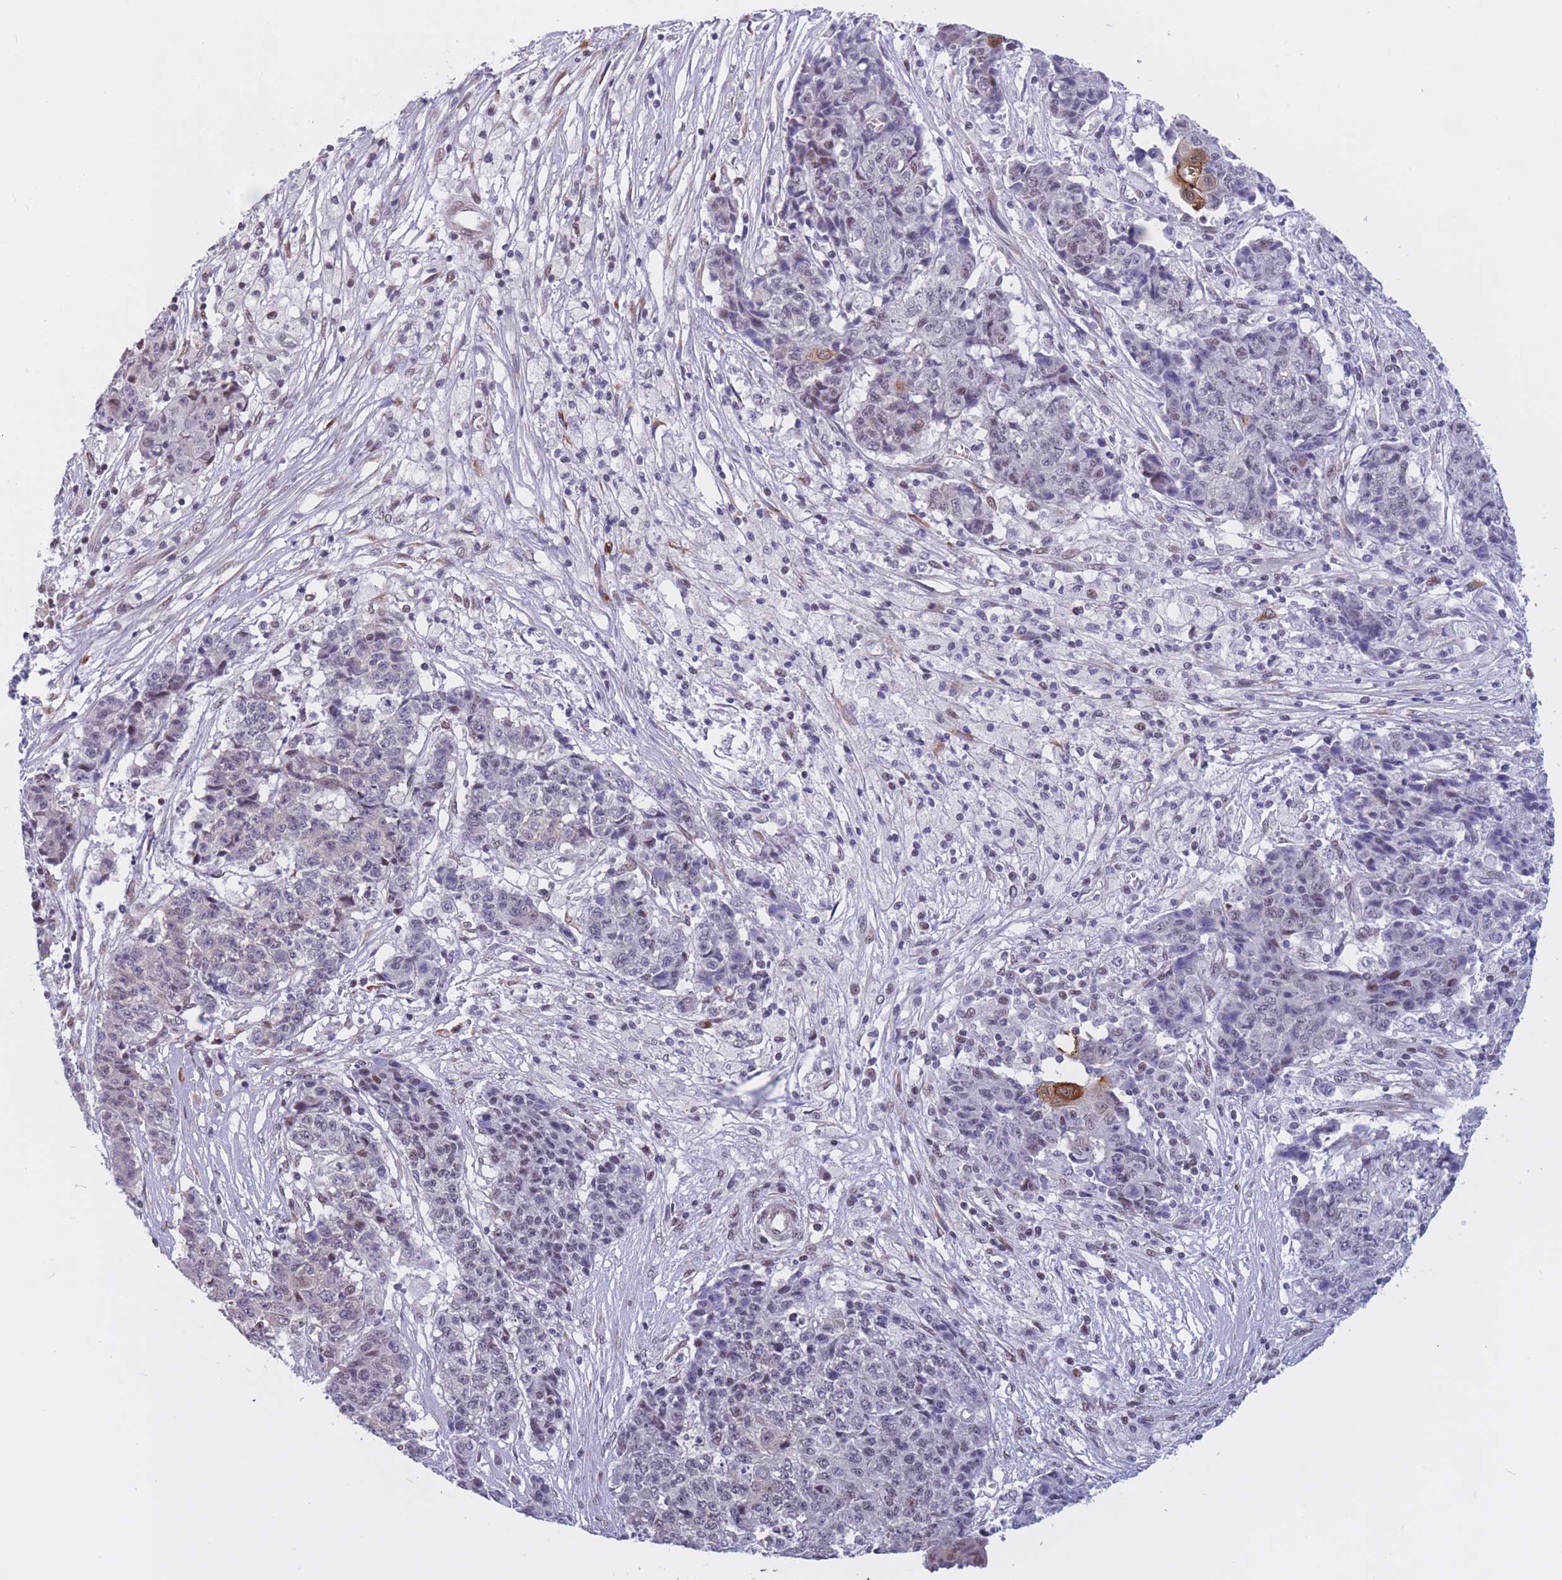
{"staining": {"intensity": "negative", "quantity": "none", "location": "none"}, "tissue": "ovarian cancer", "cell_type": "Tumor cells", "image_type": "cancer", "snomed": [{"axis": "morphology", "description": "Carcinoma, endometroid"}, {"axis": "topography", "description": "Ovary"}], "caption": "This is a image of immunohistochemistry (IHC) staining of ovarian cancer, which shows no expression in tumor cells.", "gene": "BCL9L", "patient": {"sex": "female", "age": 42}}